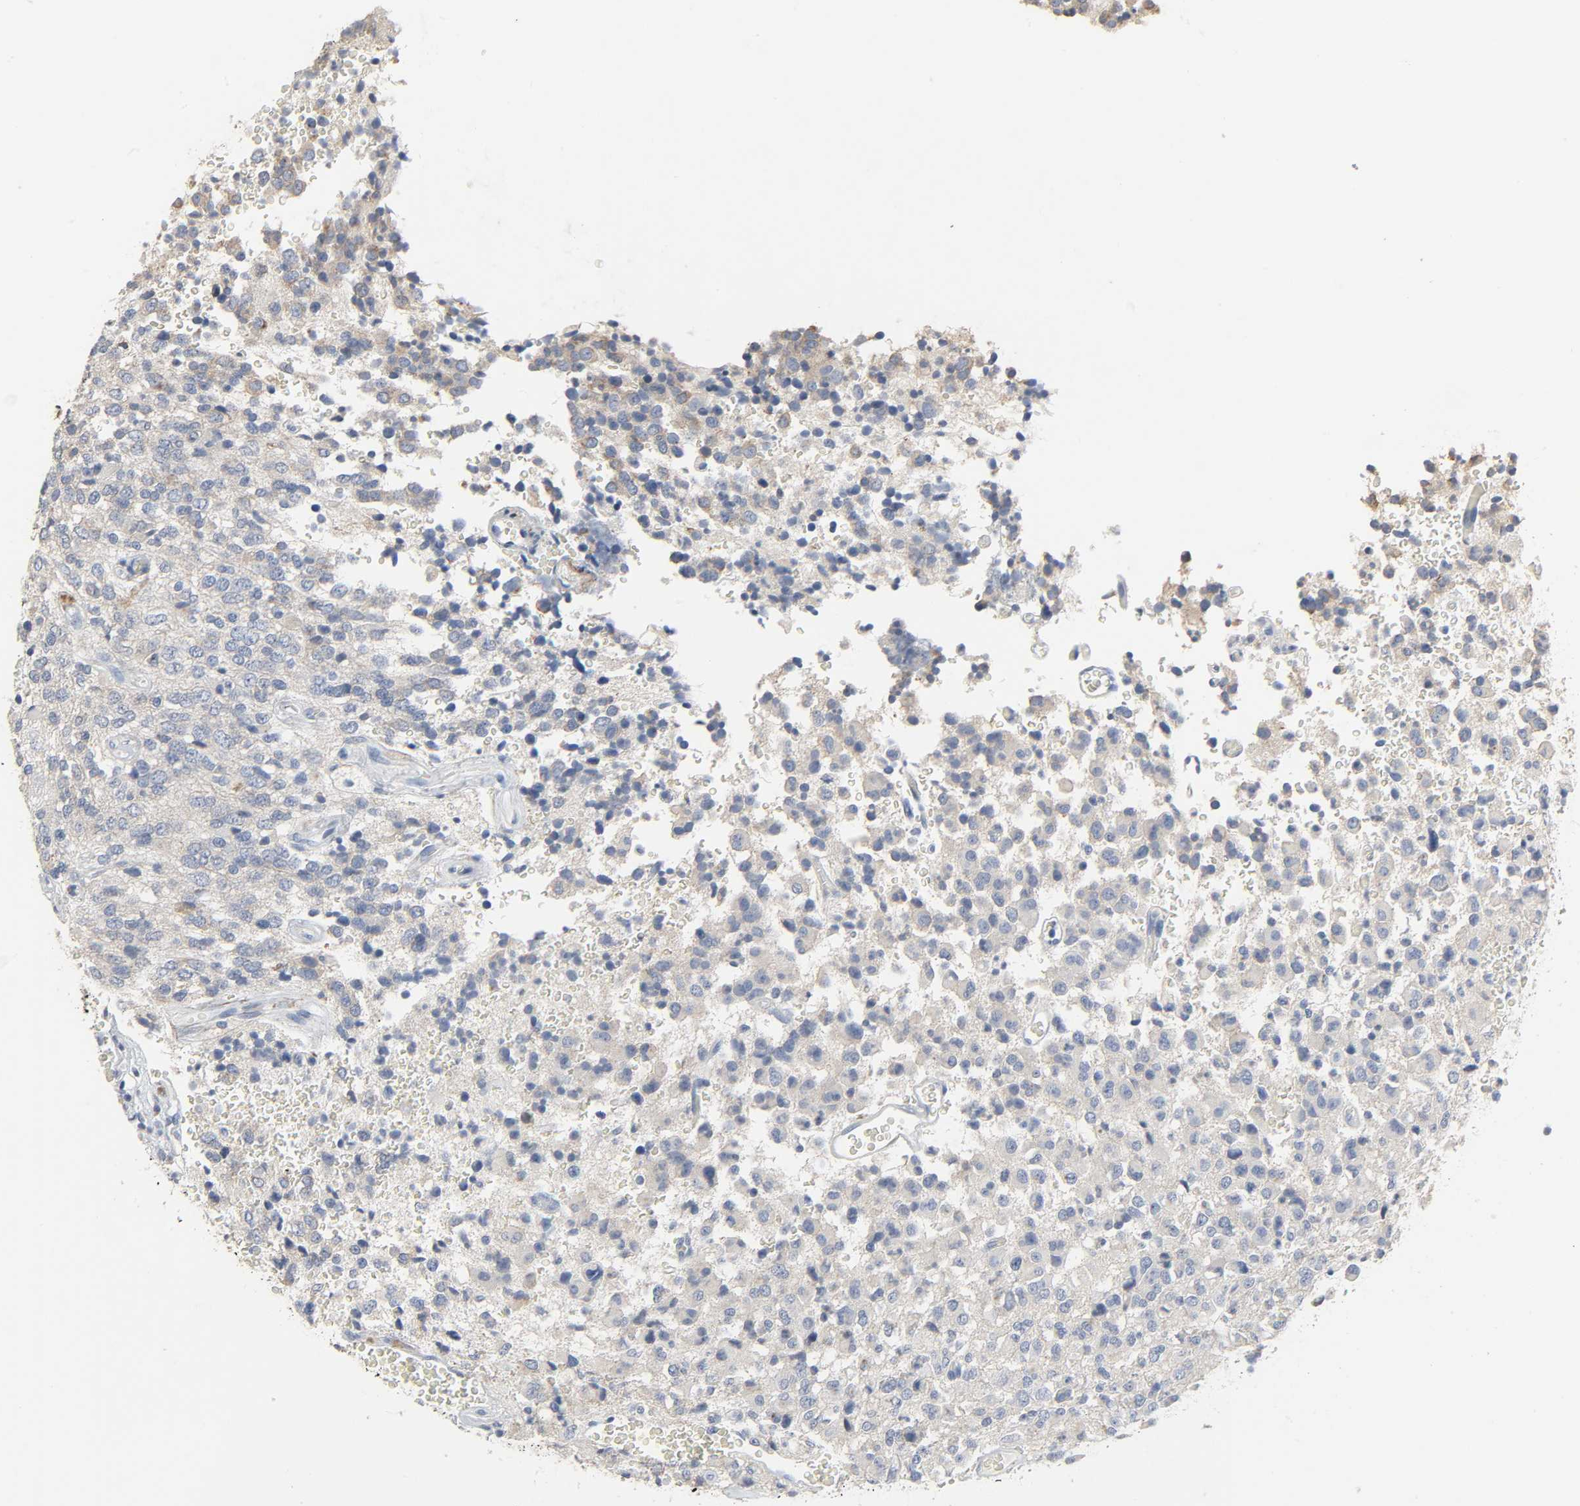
{"staining": {"intensity": "weak", "quantity": "25%-75%", "location": "cytoplasmic/membranous"}, "tissue": "glioma", "cell_type": "Tumor cells", "image_type": "cancer", "snomed": [{"axis": "morphology", "description": "Glioma, malignant, High grade"}, {"axis": "topography", "description": "pancreas cauda"}], "caption": "Immunohistochemical staining of glioma exhibits weak cytoplasmic/membranous protein expression in approximately 25%-75% of tumor cells.", "gene": "FBLN5", "patient": {"sex": "male", "age": 60}}